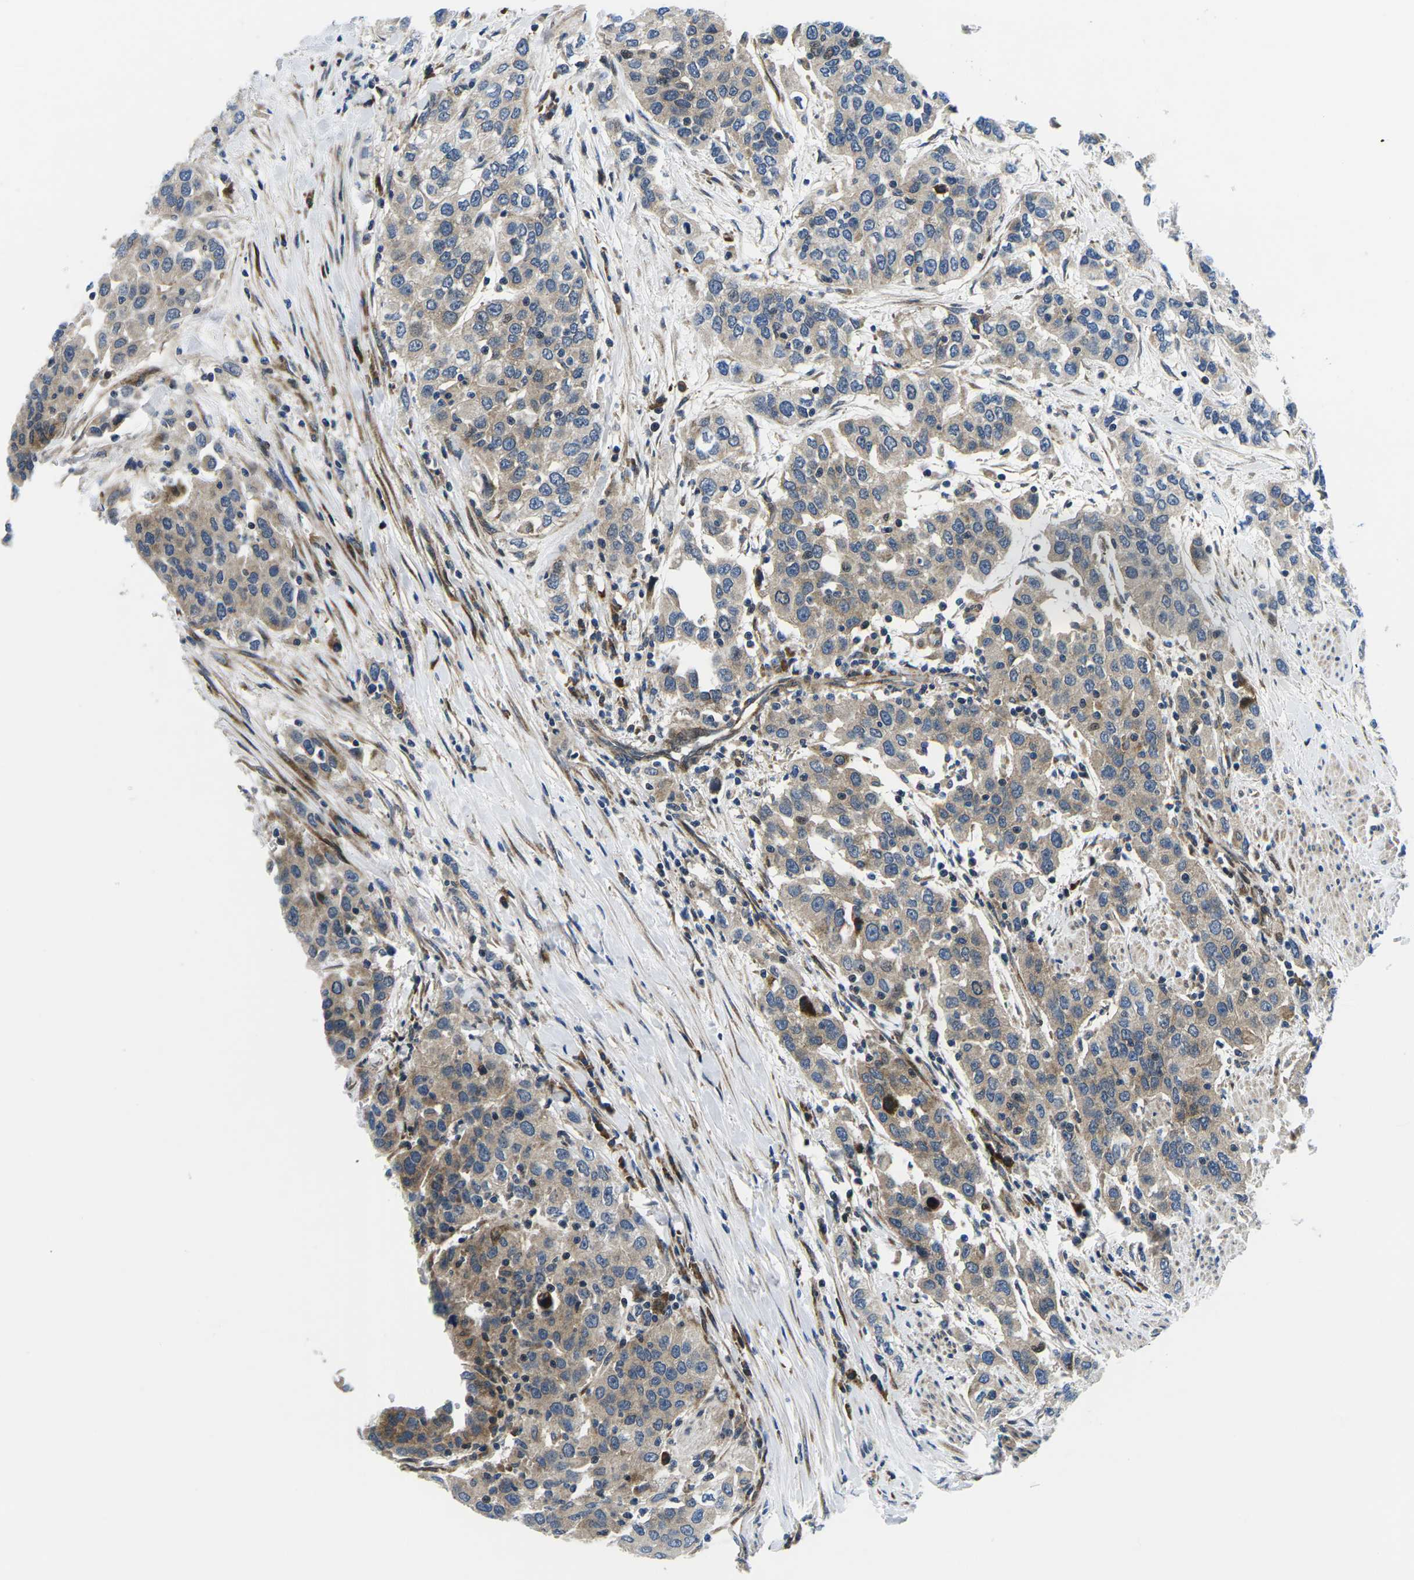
{"staining": {"intensity": "weak", "quantity": ">75%", "location": "cytoplasmic/membranous"}, "tissue": "urothelial cancer", "cell_type": "Tumor cells", "image_type": "cancer", "snomed": [{"axis": "morphology", "description": "Urothelial carcinoma, High grade"}, {"axis": "topography", "description": "Urinary bladder"}], "caption": "Immunohistochemical staining of human urothelial cancer shows low levels of weak cytoplasmic/membranous staining in approximately >75% of tumor cells.", "gene": "EIF4E", "patient": {"sex": "female", "age": 80}}